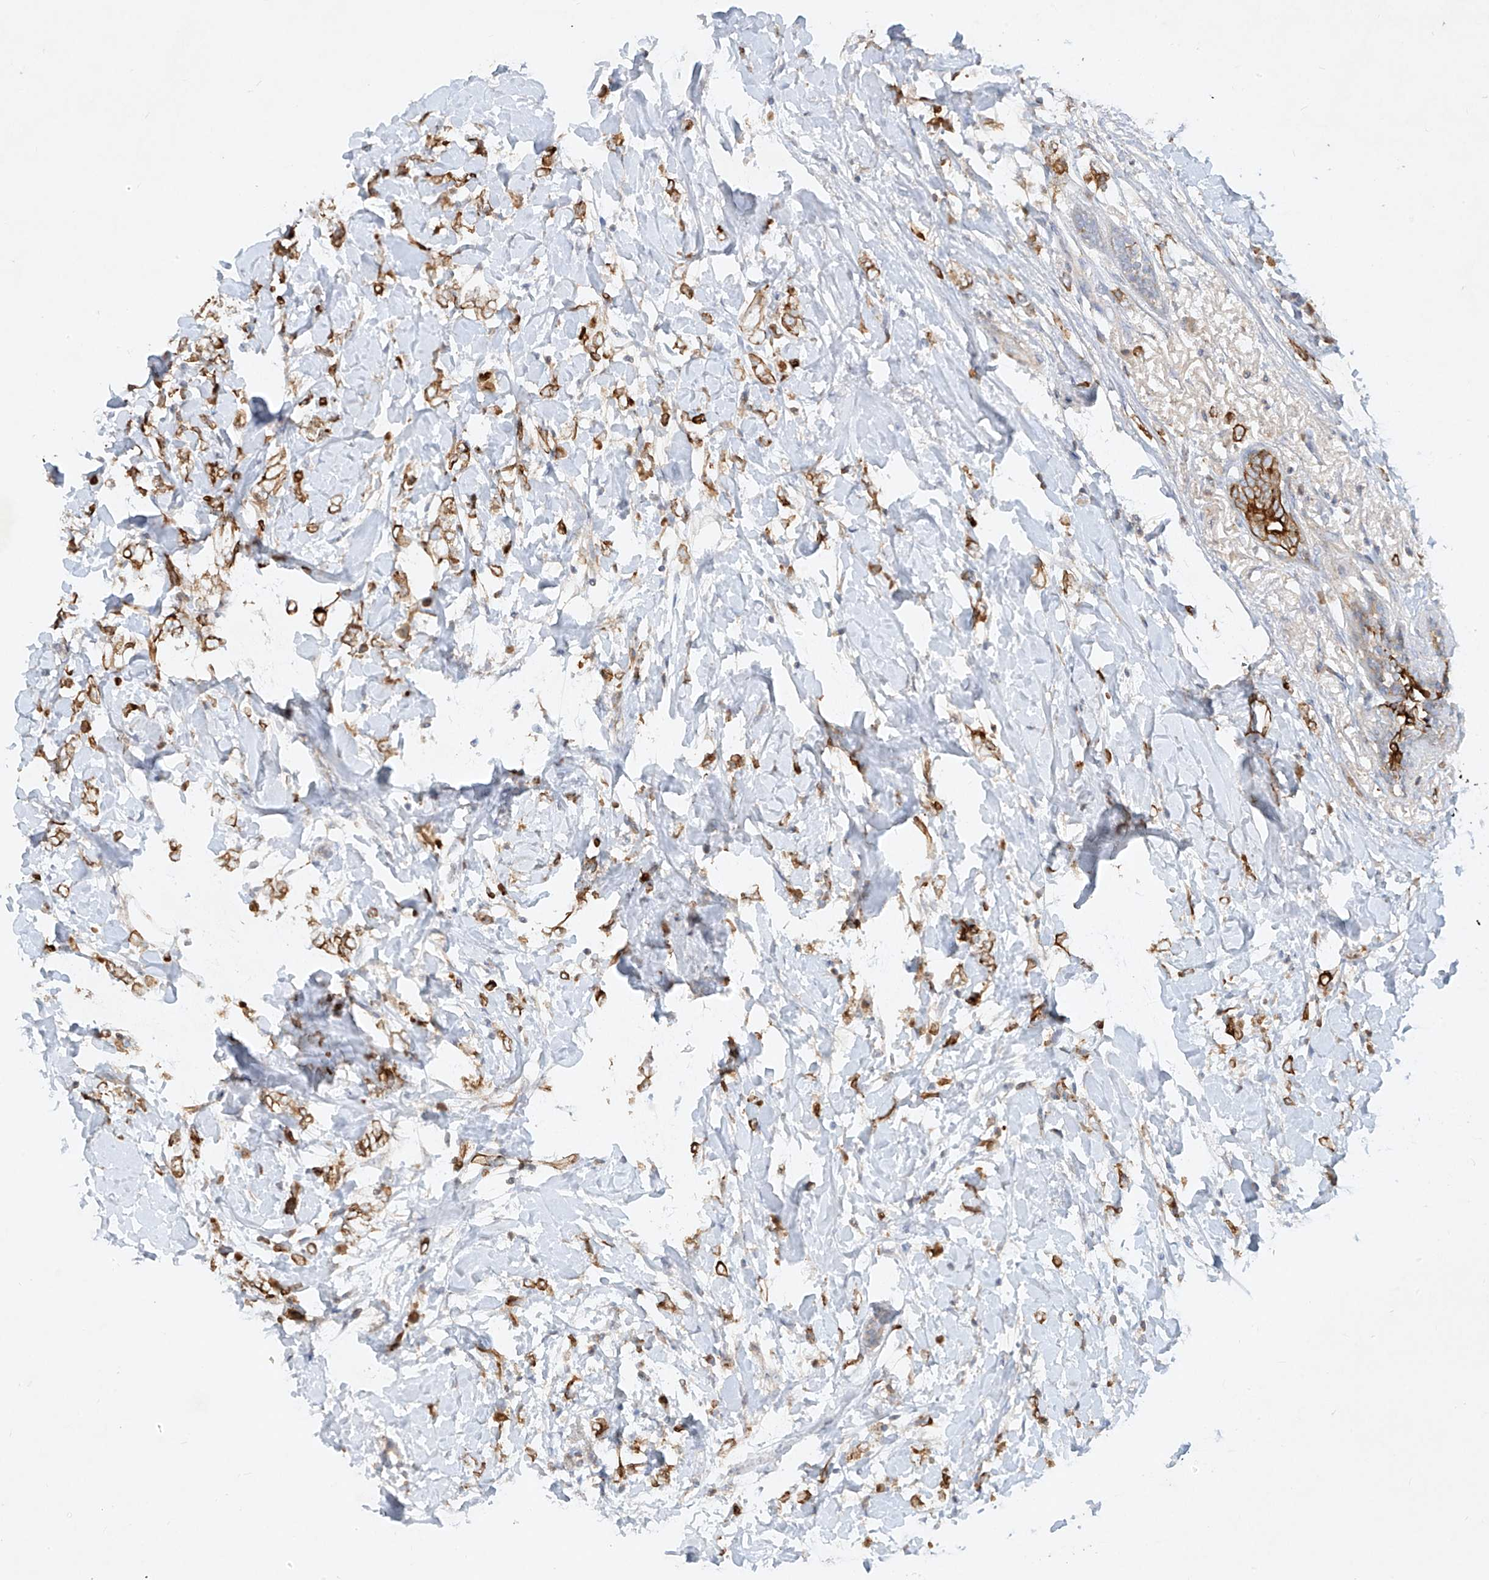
{"staining": {"intensity": "moderate", "quantity": ">75%", "location": "cytoplasmic/membranous"}, "tissue": "breast cancer", "cell_type": "Tumor cells", "image_type": "cancer", "snomed": [{"axis": "morphology", "description": "Normal tissue, NOS"}, {"axis": "morphology", "description": "Lobular carcinoma"}, {"axis": "topography", "description": "Breast"}], "caption": "Breast cancer was stained to show a protein in brown. There is medium levels of moderate cytoplasmic/membranous staining in approximately >75% of tumor cells.", "gene": "KPNA7", "patient": {"sex": "female", "age": 47}}